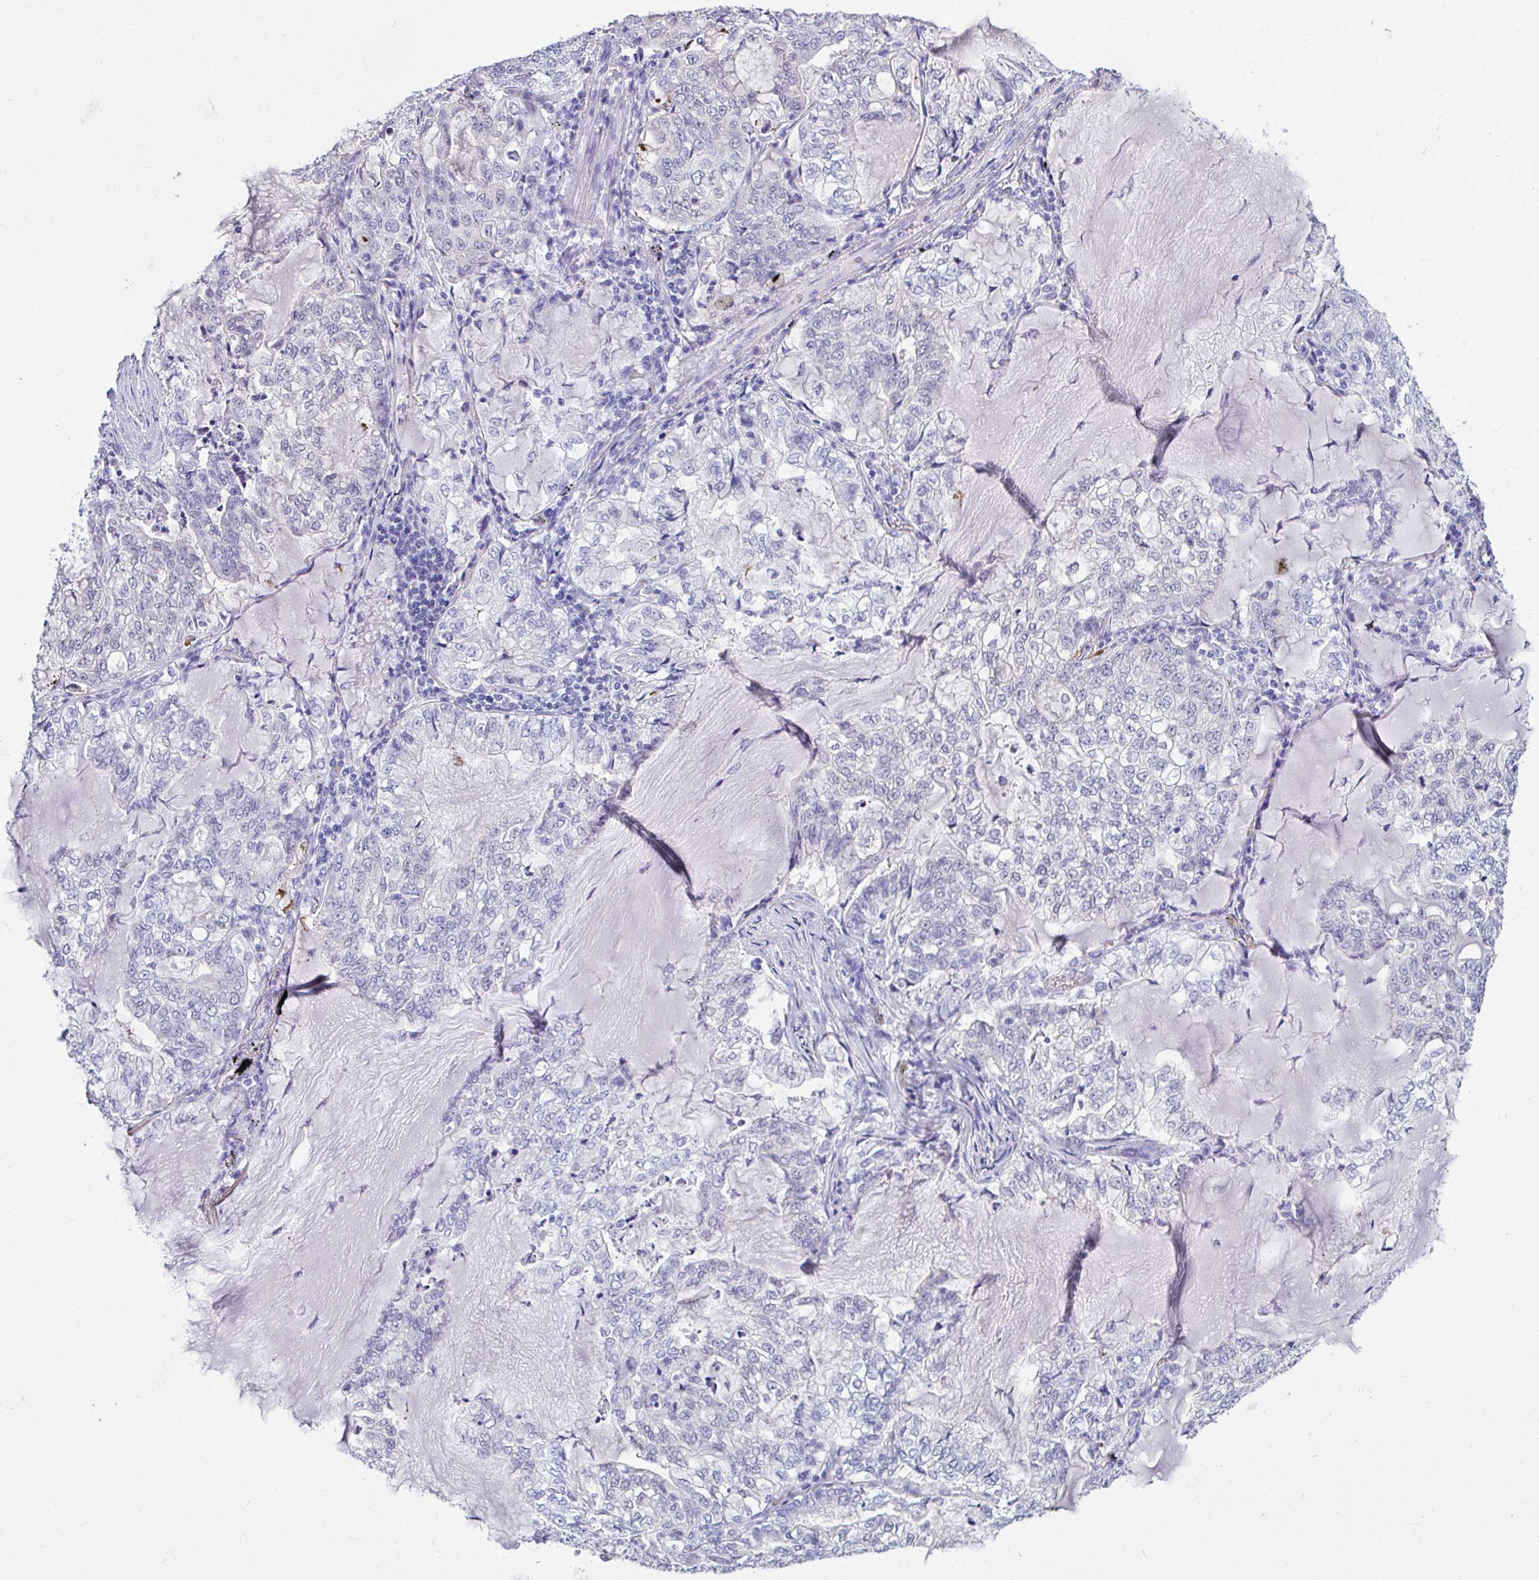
{"staining": {"intensity": "negative", "quantity": "none", "location": "none"}, "tissue": "lung cancer", "cell_type": "Tumor cells", "image_type": "cancer", "snomed": [{"axis": "morphology", "description": "Adenocarcinoma, NOS"}, {"axis": "topography", "description": "Lymph node"}, {"axis": "topography", "description": "Lung"}], "caption": "Immunohistochemistry (IHC) micrograph of neoplastic tissue: lung cancer (adenocarcinoma) stained with DAB demonstrates no significant protein expression in tumor cells.", "gene": "AKR1D1", "patient": {"sex": "male", "age": 66}}